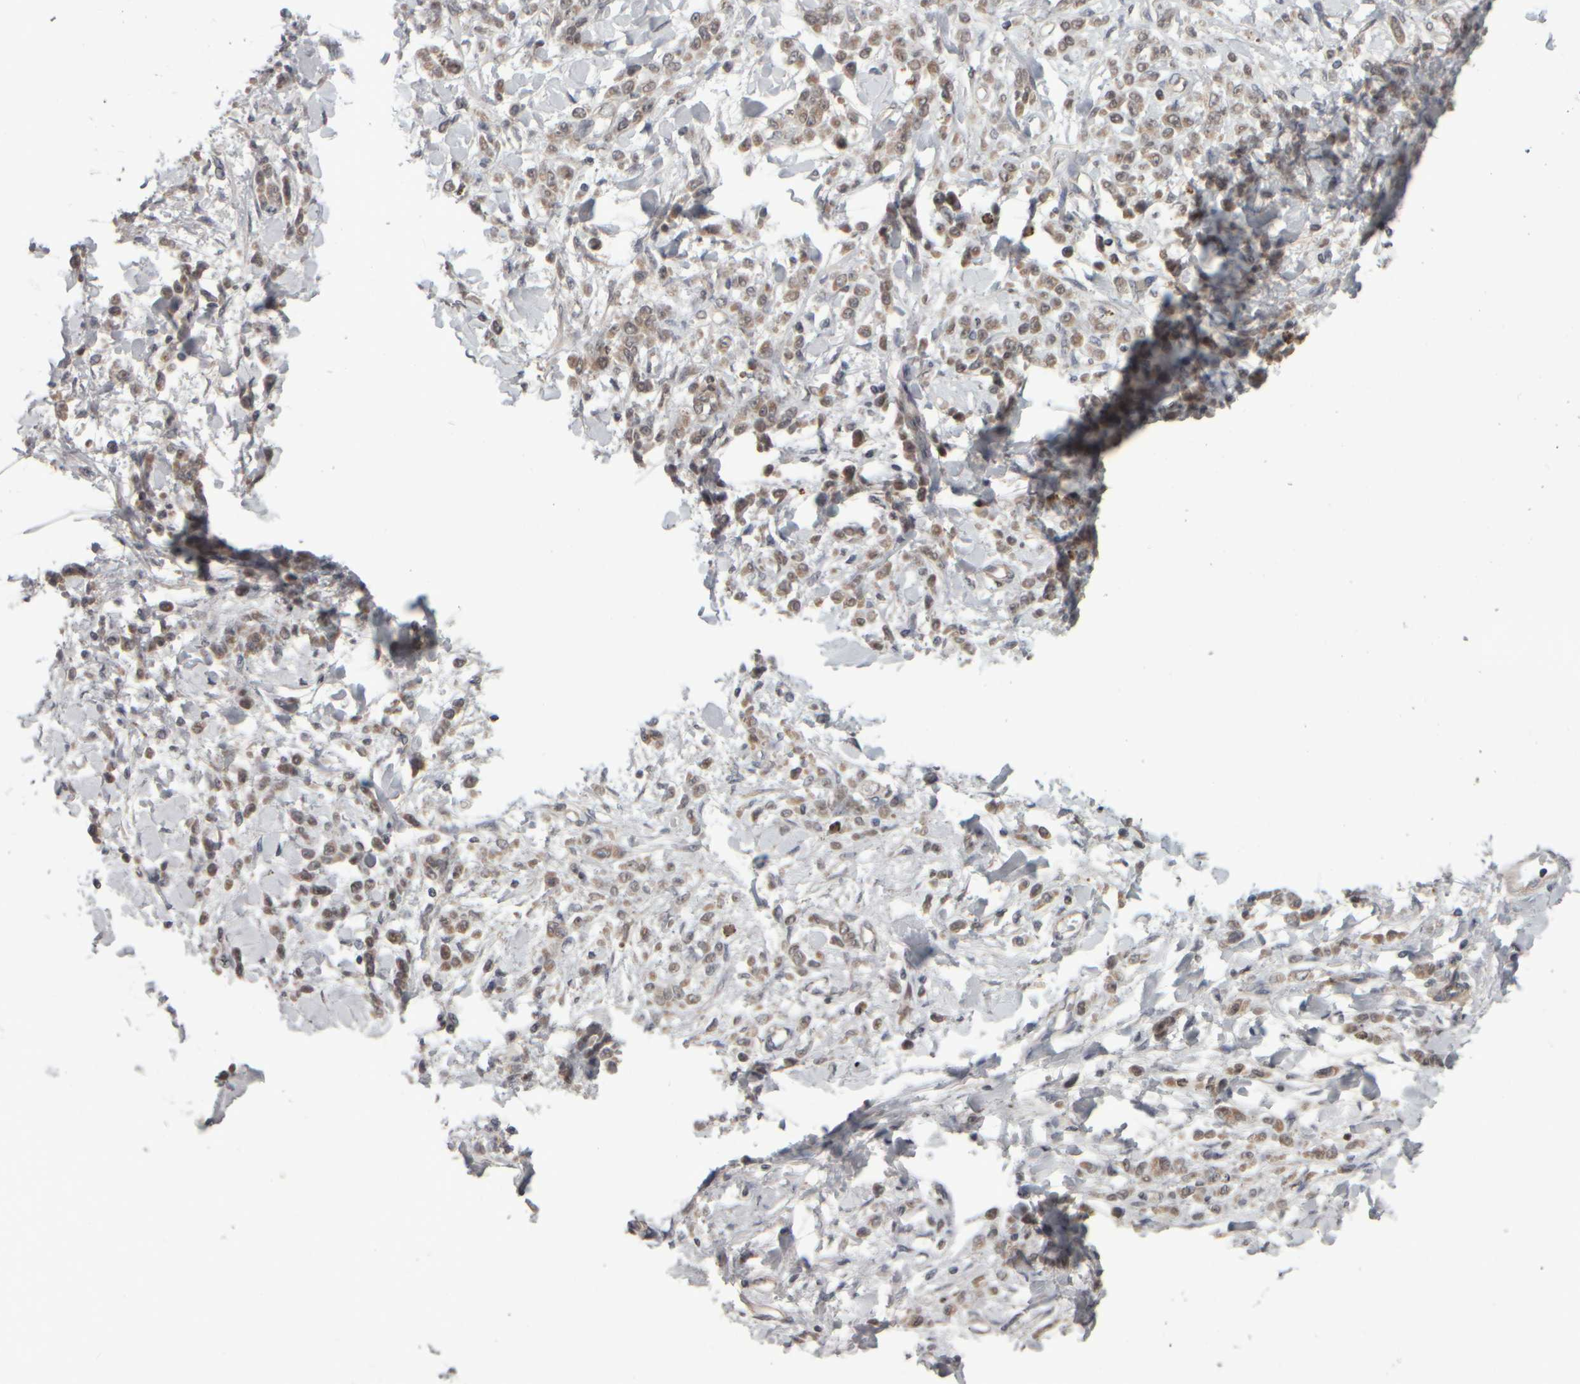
{"staining": {"intensity": "weak", "quantity": ">75%", "location": "cytoplasmic/membranous"}, "tissue": "stomach cancer", "cell_type": "Tumor cells", "image_type": "cancer", "snomed": [{"axis": "morphology", "description": "Normal tissue, NOS"}, {"axis": "morphology", "description": "Adenocarcinoma, NOS"}, {"axis": "topography", "description": "Stomach"}], "caption": "DAB immunohistochemical staining of human adenocarcinoma (stomach) shows weak cytoplasmic/membranous protein staining in approximately >75% of tumor cells.", "gene": "CWC27", "patient": {"sex": "male", "age": 82}}